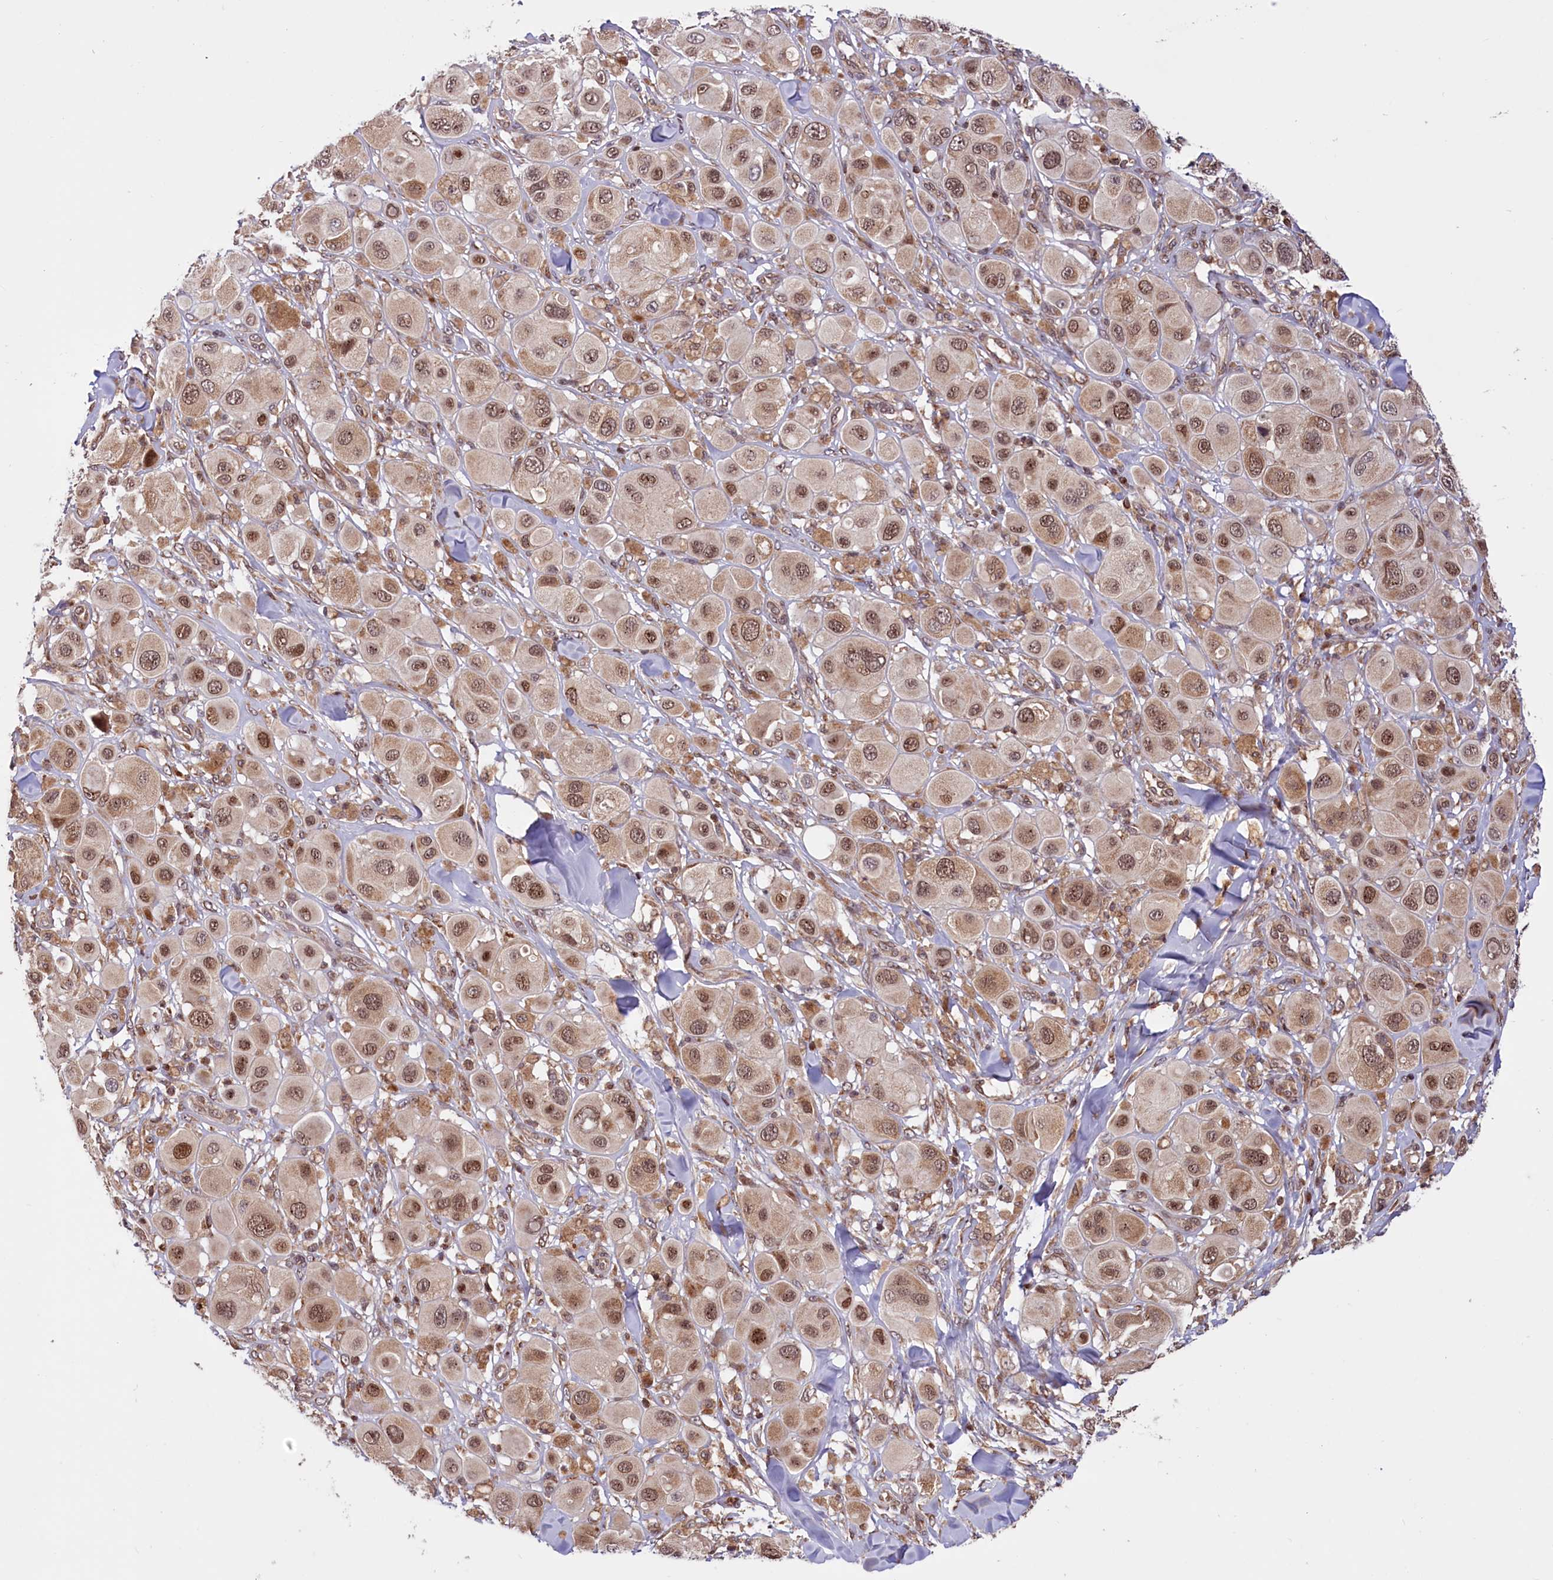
{"staining": {"intensity": "moderate", "quantity": ">75%", "location": "cytoplasmic/membranous,nuclear"}, "tissue": "melanoma", "cell_type": "Tumor cells", "image_type": "cancer", "snomed": [{"axis": "morphology", "description": "Malignant melanoma, Metastatic site"}, {"axis": "topography", "description": "Skin"}], "caption": "Protein staining by immunohistochemistry (IHC) demonstrates moderate cytoplasmic/membranous and nuclear positivity in approximately >75% of tumor cells in melanoma.", "gene": "PHC3", "patient": {"sex": "male", "age": 41}}